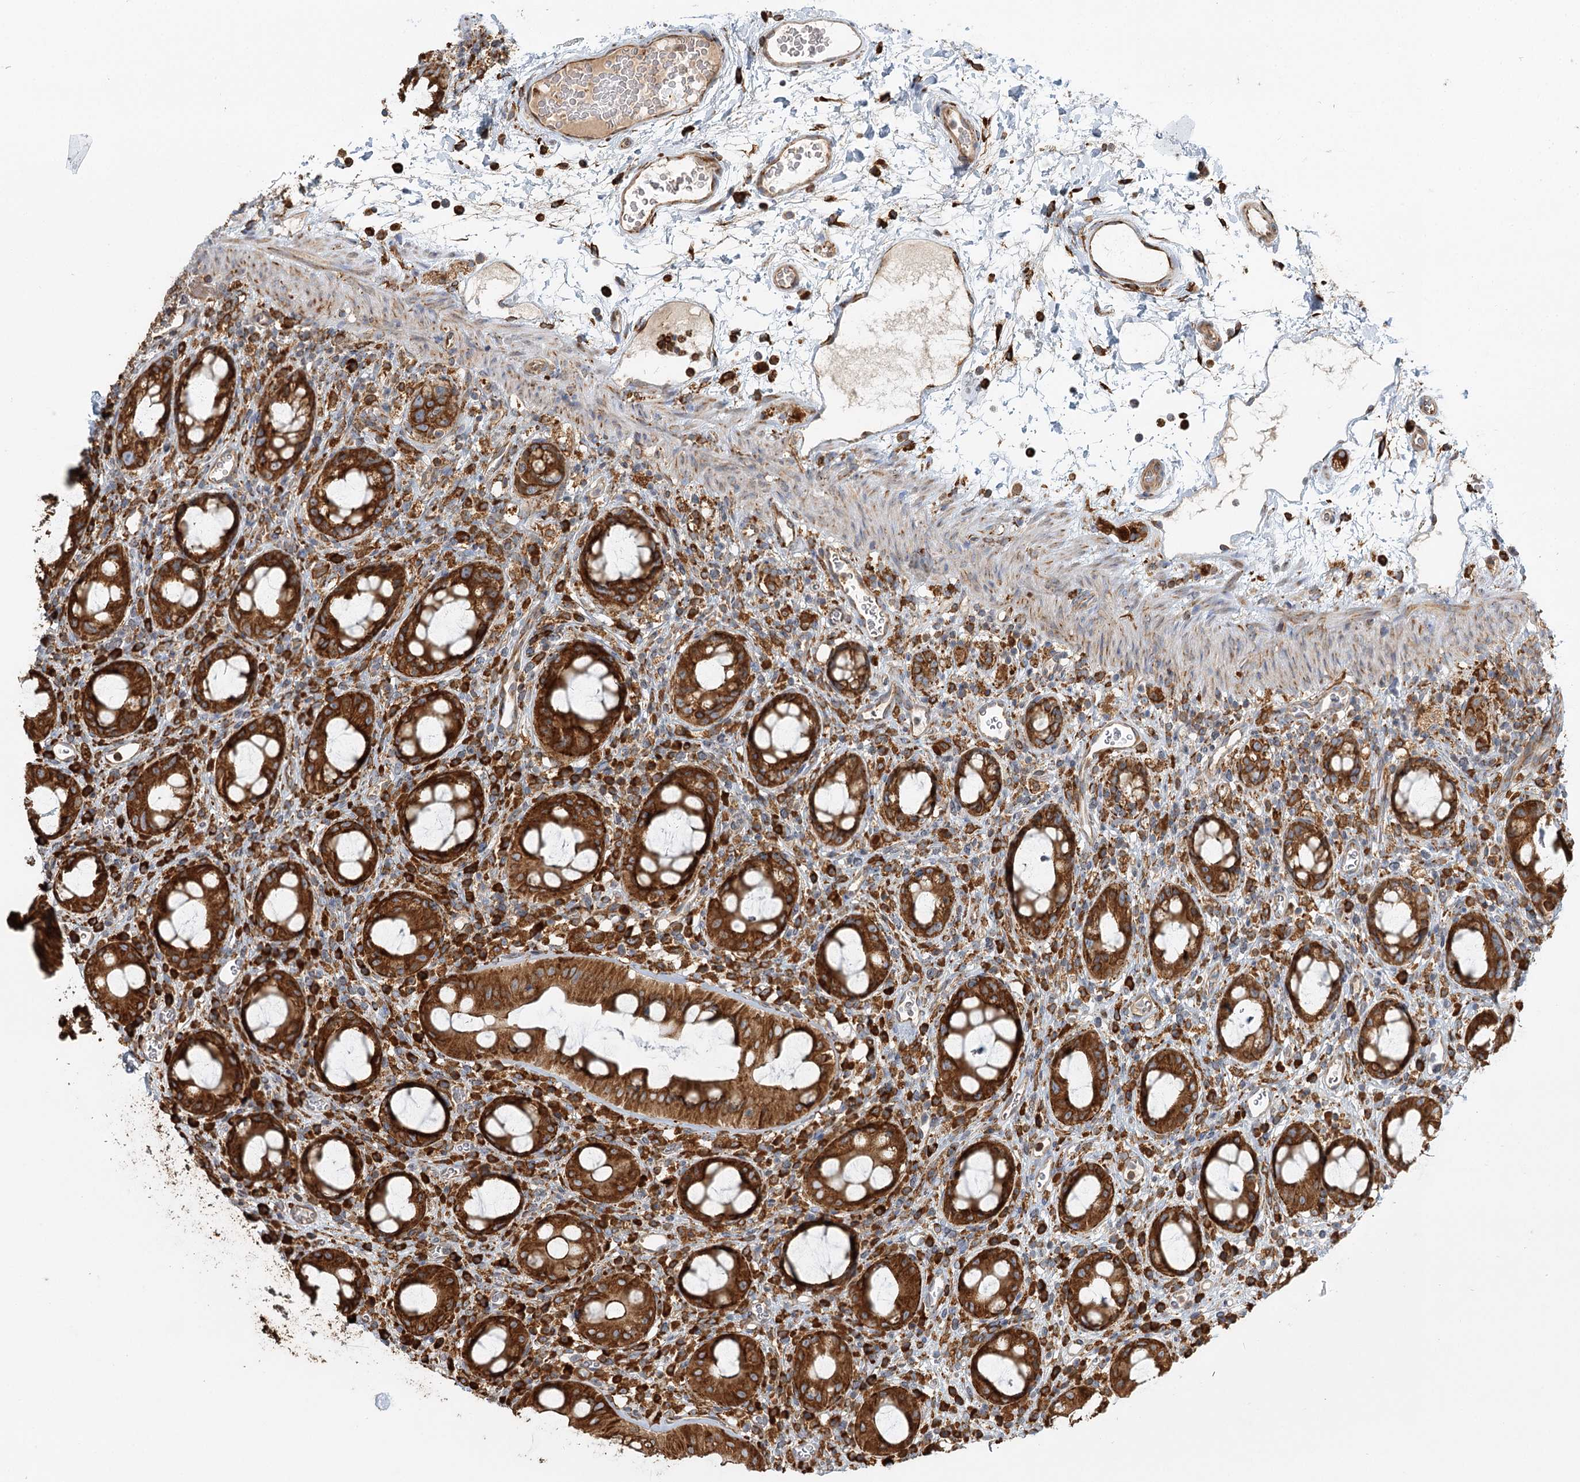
{"staining": {"intensity": "strong", "quantity": ">75%", "location": "cytoplasmic/membranous"}, "tissue": "rectum", "cell_type": "Glandular cells", "image_type": "normal", "snomed": [{"axis": "morphology", "description": "Normal tissue, NOS"}, {"axis": "topography", "description": "Rectum"}], "caption": "This micrograph exhibits IHC staining of unremarkable human rectum, with high strong cytoplasmic/membranous staining in about >75% of glandular cells.", "gene": "TAS1R1", "patient": {"sex": "female", "age": 57}}